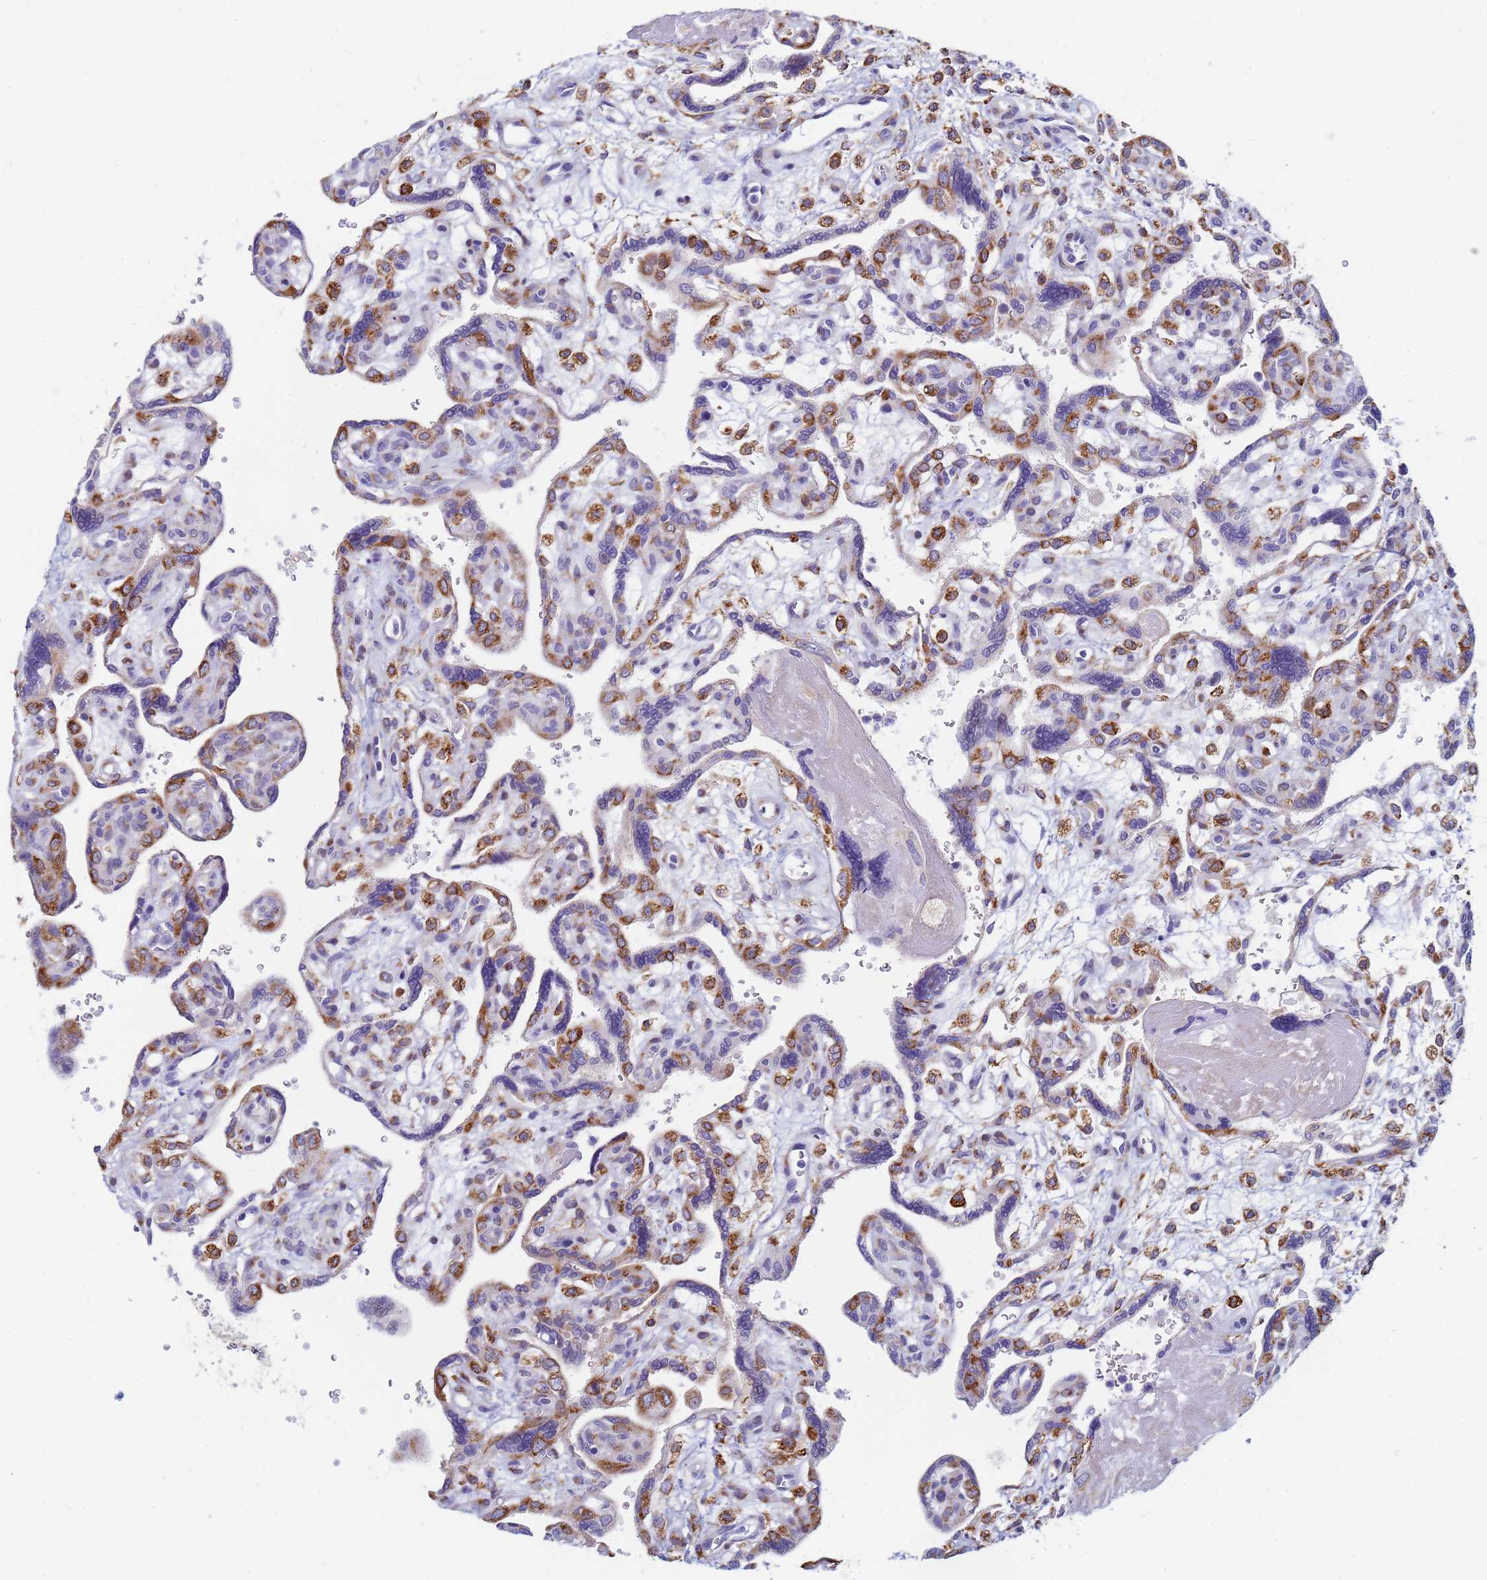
{"staining": {"intensity": "strong", "quantity": ">75%", "location": "cytoplasmic/membranous"}, "tissue": "placenta", "cell_type": "Decidual cells", "image_type": "normal", "snomed": [{"axis": "morphology", "description": "Normal tissue, NOS"}, {"axis": "topography", "description": "Placenta"}], "caption": "Immunohistochemical staining of benign human placenta shows >75% levels of strong cytoplasmic/membranous protein staining in approximately >75% of decidual cells. (IHC, brightfield microscopy, high magnification).", "gene": "GDAP2", "patient": {"sex": "female", "age": 39}}